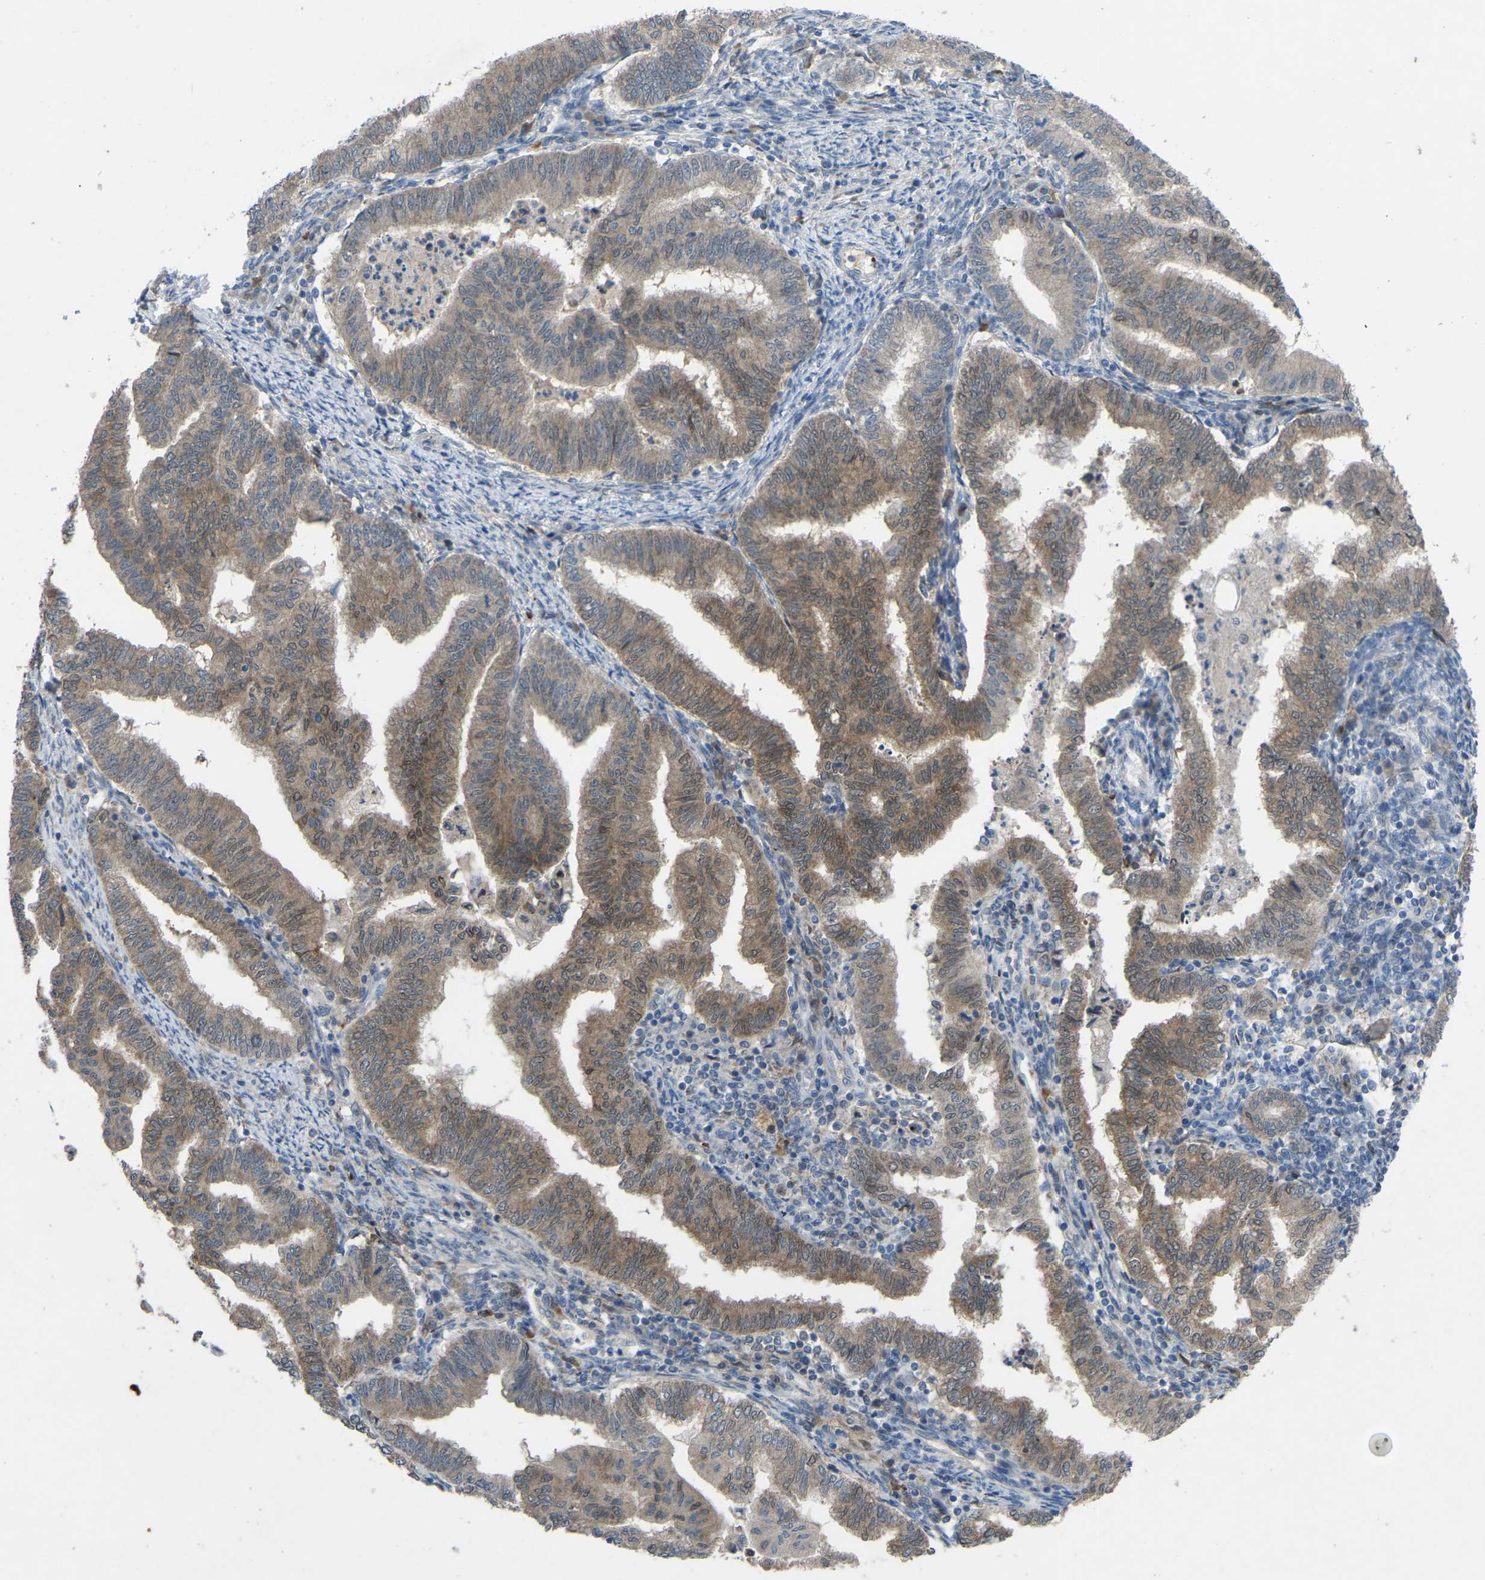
{"staining": {"intensity": "weak", "quantity": "25%-75%", "location": "cytoplasmic/membranous"}, "tissue": "endometrial cancer", "cell_type": "Tumor cells", "image_type": "cancer", "snomed": [{"axis": "morphology", "description": "Polyp, NOS"}, {"axis": "morphology", "description": "Adenocarcinoma, NOS"}, {"axis": "morphology", "description": "Adenoma, NOS"}, {"axis": "topography", "description": "Endometrium"}], "caption": "Protein expression analysis of endometrial cancer shows weak cytoplasmic/membranous staining in about 25%-75% of tumor cells.", "gene": "FHIT", "patient": {"sex": "female", "age": 79}}